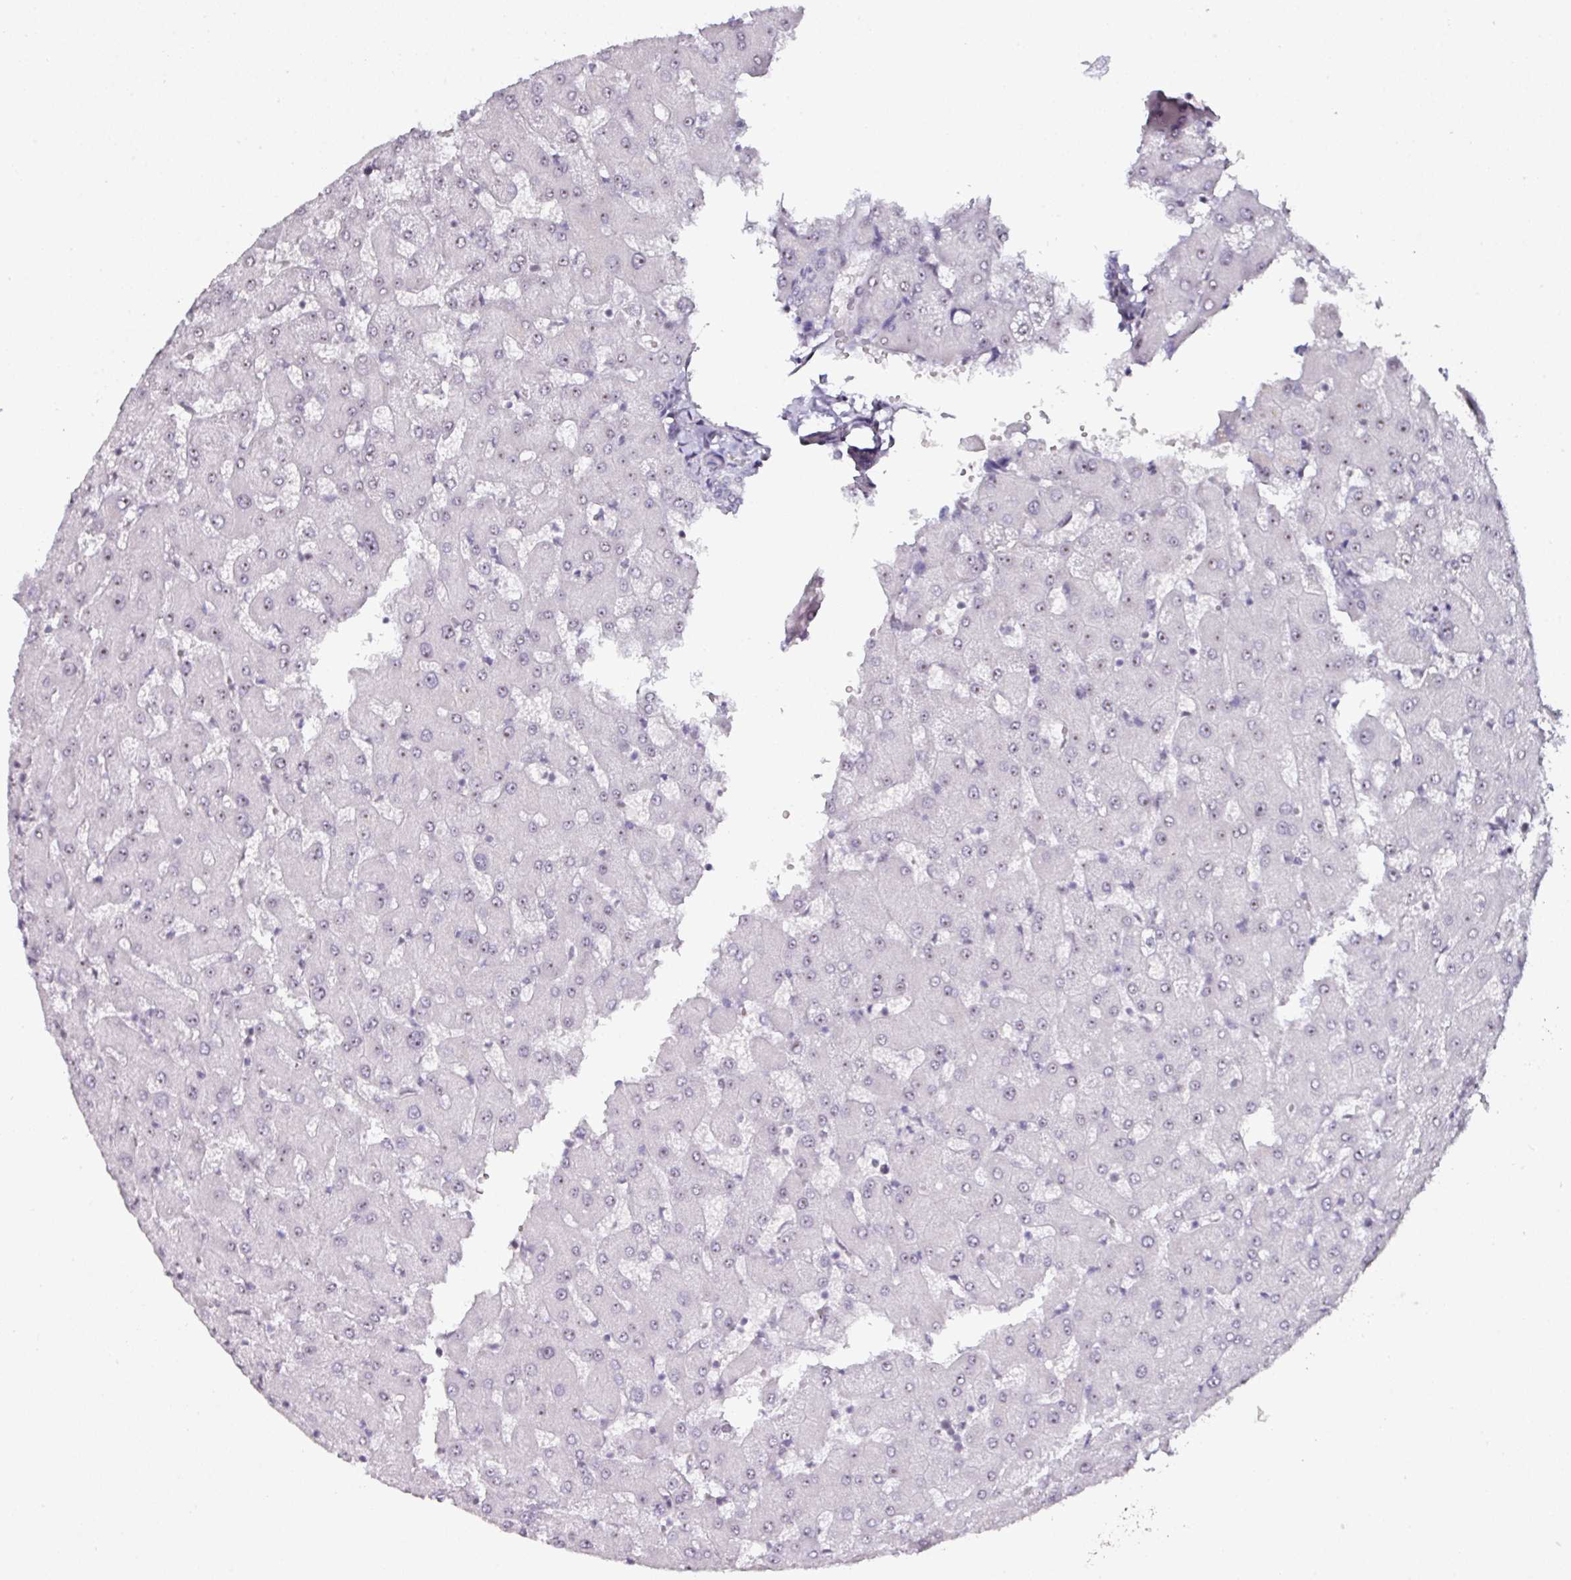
{"staining": {"intensity": "negative", "quantity": "none", "location": "none"}, "tissue": "liver", "cell_type": "Cholangiocytes", "image_type": "normal", "snomed": [{"axis": "morphology", "description": "Normal tissue, NOS"}, {"axis": "topography", "description": "Liver"}], "caption": "The immunohistochemistry (IHC) histopathology image has no significant positivity in cholangiocytes of liver. Nuclei are stained in blue.", "gene": "NACC2", "patient": {"sex": "female", "age": 63}}